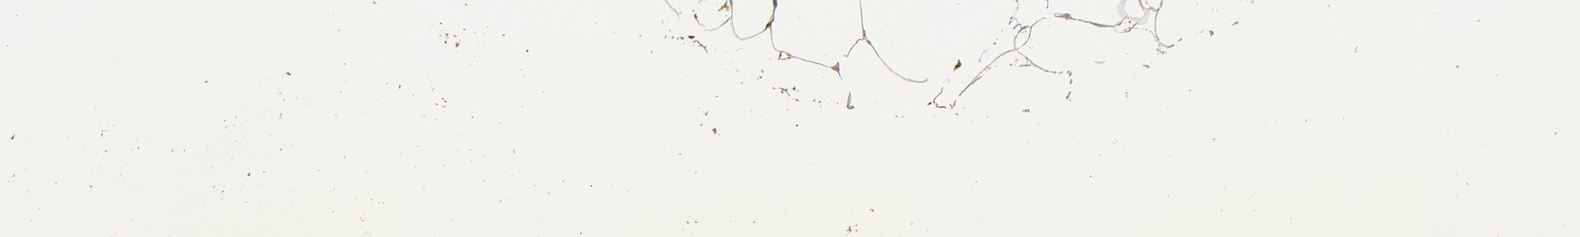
{"staining": {"intensity": "moderate", "quantity": "25%-75%", "location": "cytoplasmic/membranous"}, "tissue": "adipose tissue", "cell_type": "Adipocytes", "image_type": "normal", "snomed": [{"axis": "morphology", "description": "Normal tissue, NOS"}, {"axis": "morphology", "description": "Duct carcinoma"}, {"axis": "topography", "description": "Breast"}, {"axis": "topography", "description": "Adipose tissue"}], "caption": "The histopathology image shows a brown stain indicating the presence of a protein in the cytoplasmic/membranous of adipocytes in adipose tissue. (Brightfield microscopy of DAB IHC at high magnification).", "gene": "NFE2L2", "patient": {"sex": "female", "age": 37}}